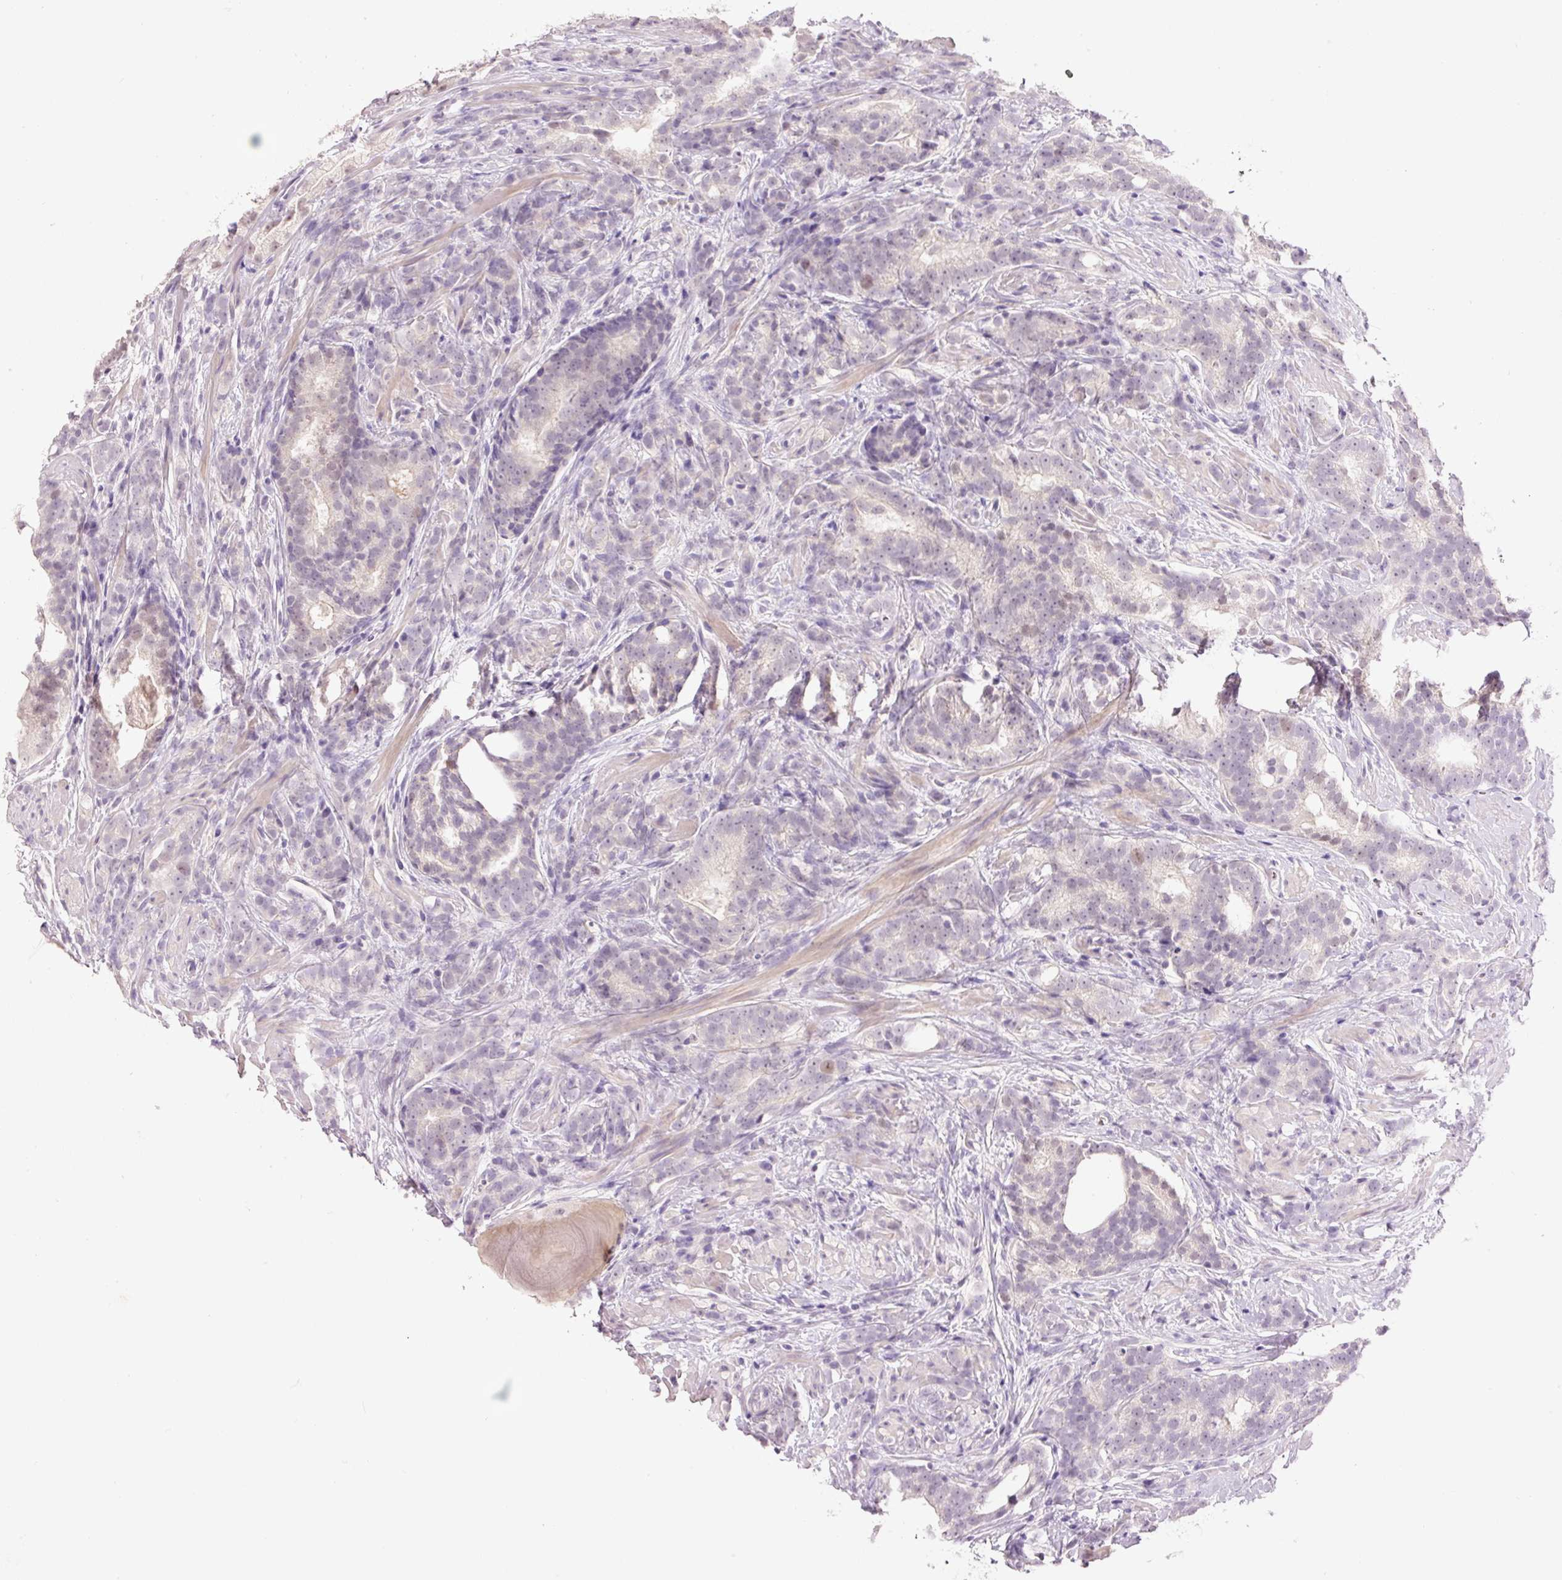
{"staining": {"intensity": "weak", "quantity": "<25%", "location": "nuclear"}, "tissue": "prostate cancer", "cell_type": "Tumor cells", "image_type": "cancer", "snomed": [{"axis": "morphology", "description": "Adenocarcinoma, High grade"}, {"axis": "topography", "description": "Prostate"}], "caption": "An IHC photomicrograph of adenocarcinoma (high-grade) (prostate) is shown. There is no staining in tumor cells of adenocarcinoma (high-grade) (prostate).", "gene": "LY6G6D", "patient": {"sex": "male", "age": 64}}